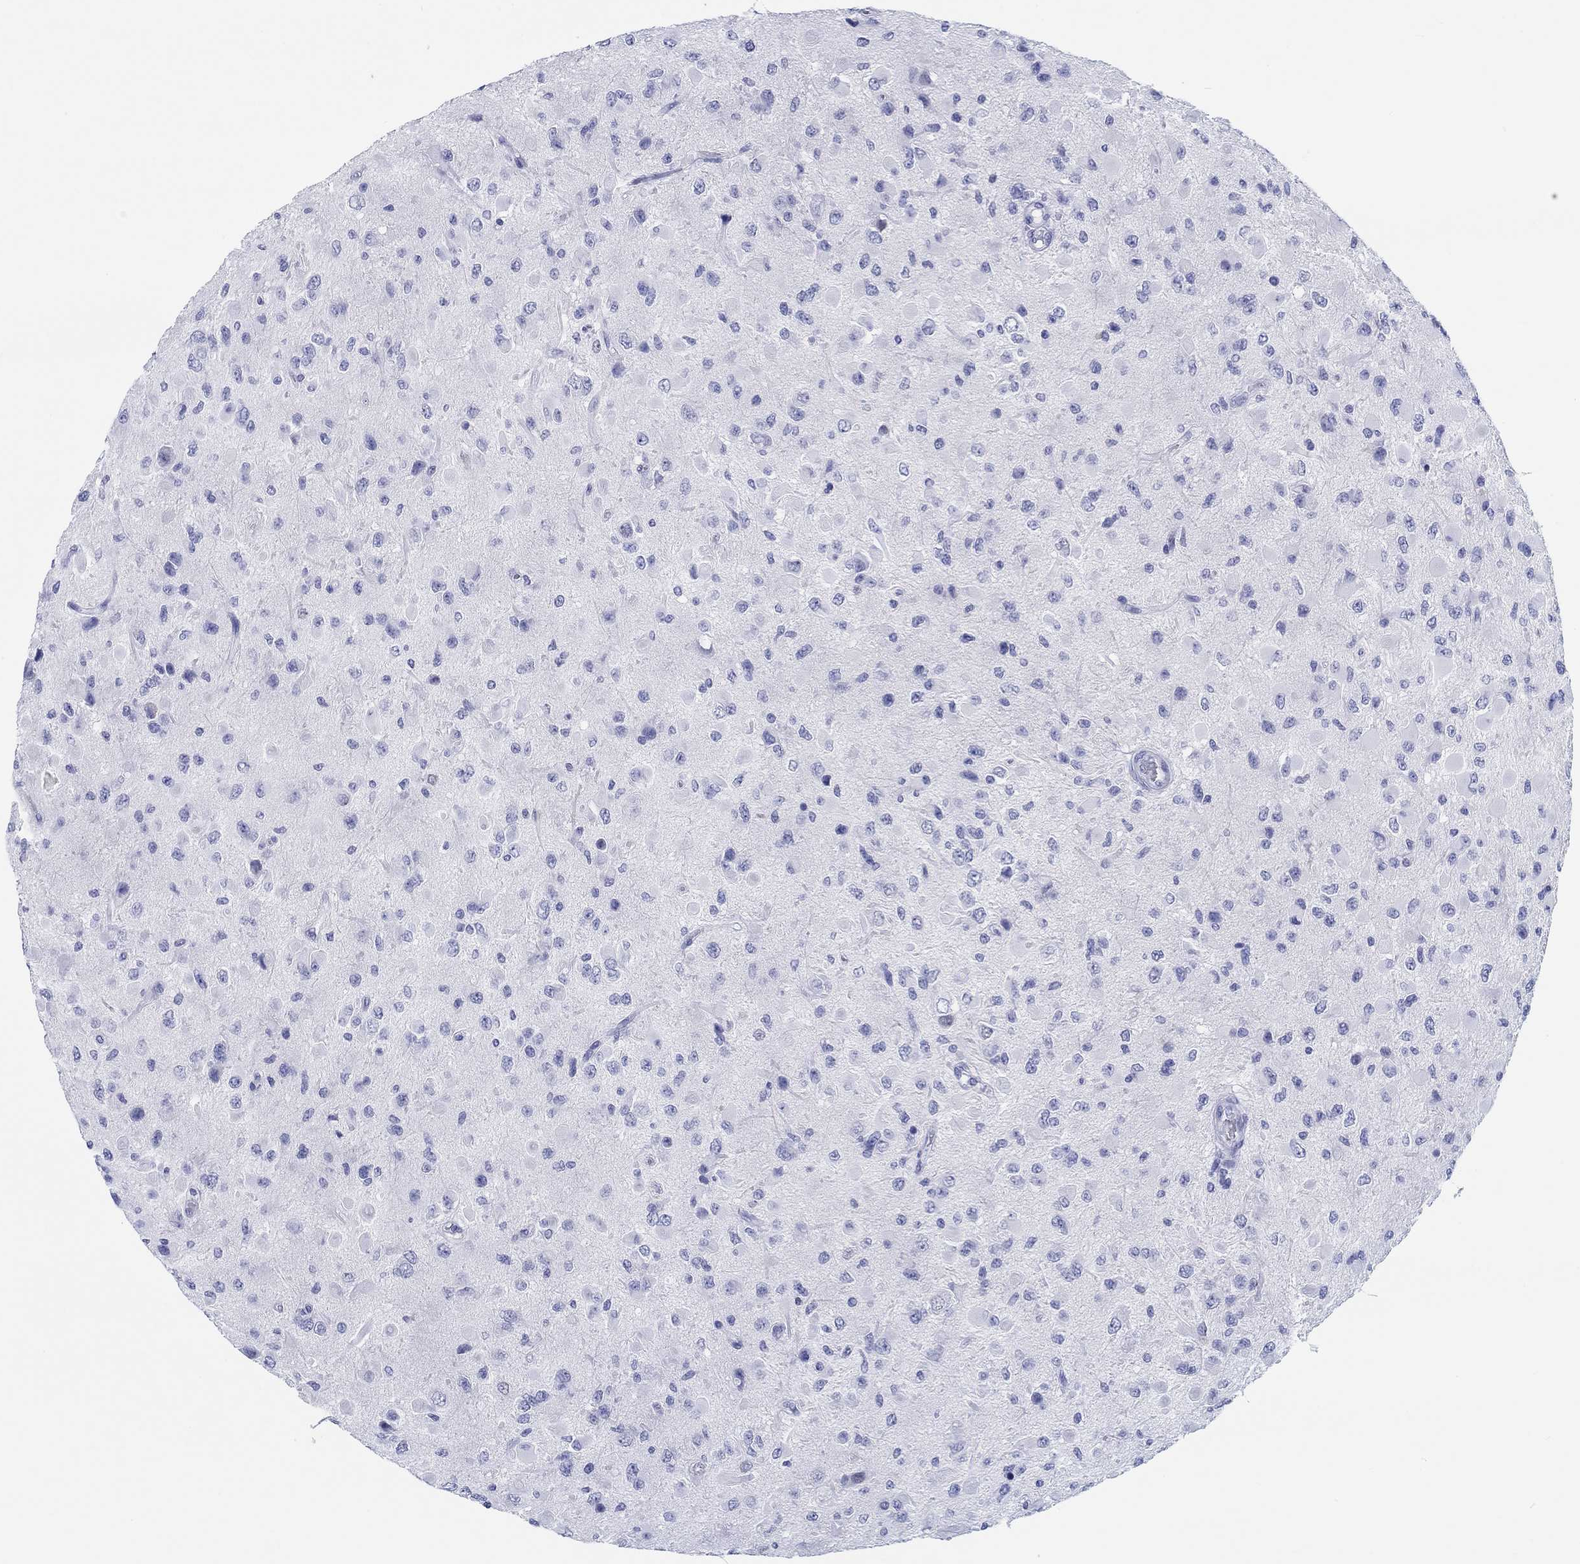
{"staining": {"intensity": "negative", "quantity": "none", "location": "none"}, "tissue": "glioma", "cell_type": "Tumor cells", "image_type": "cancer", "snomed": [{"axis": "morphology", "description": "Glioma, malignant, High grade"}, {"axis": "topography", "description": "Cerebral cortex"}], "caption": "Tumor cells show no significant protein expression in malignant high-grade glioma. (Brightfield microscopy of DAB (3,3'-diaminobenzidine) IHC at high magnification).", "gene": "H1-1", "patient": {"sex": "male", "age": 35}}